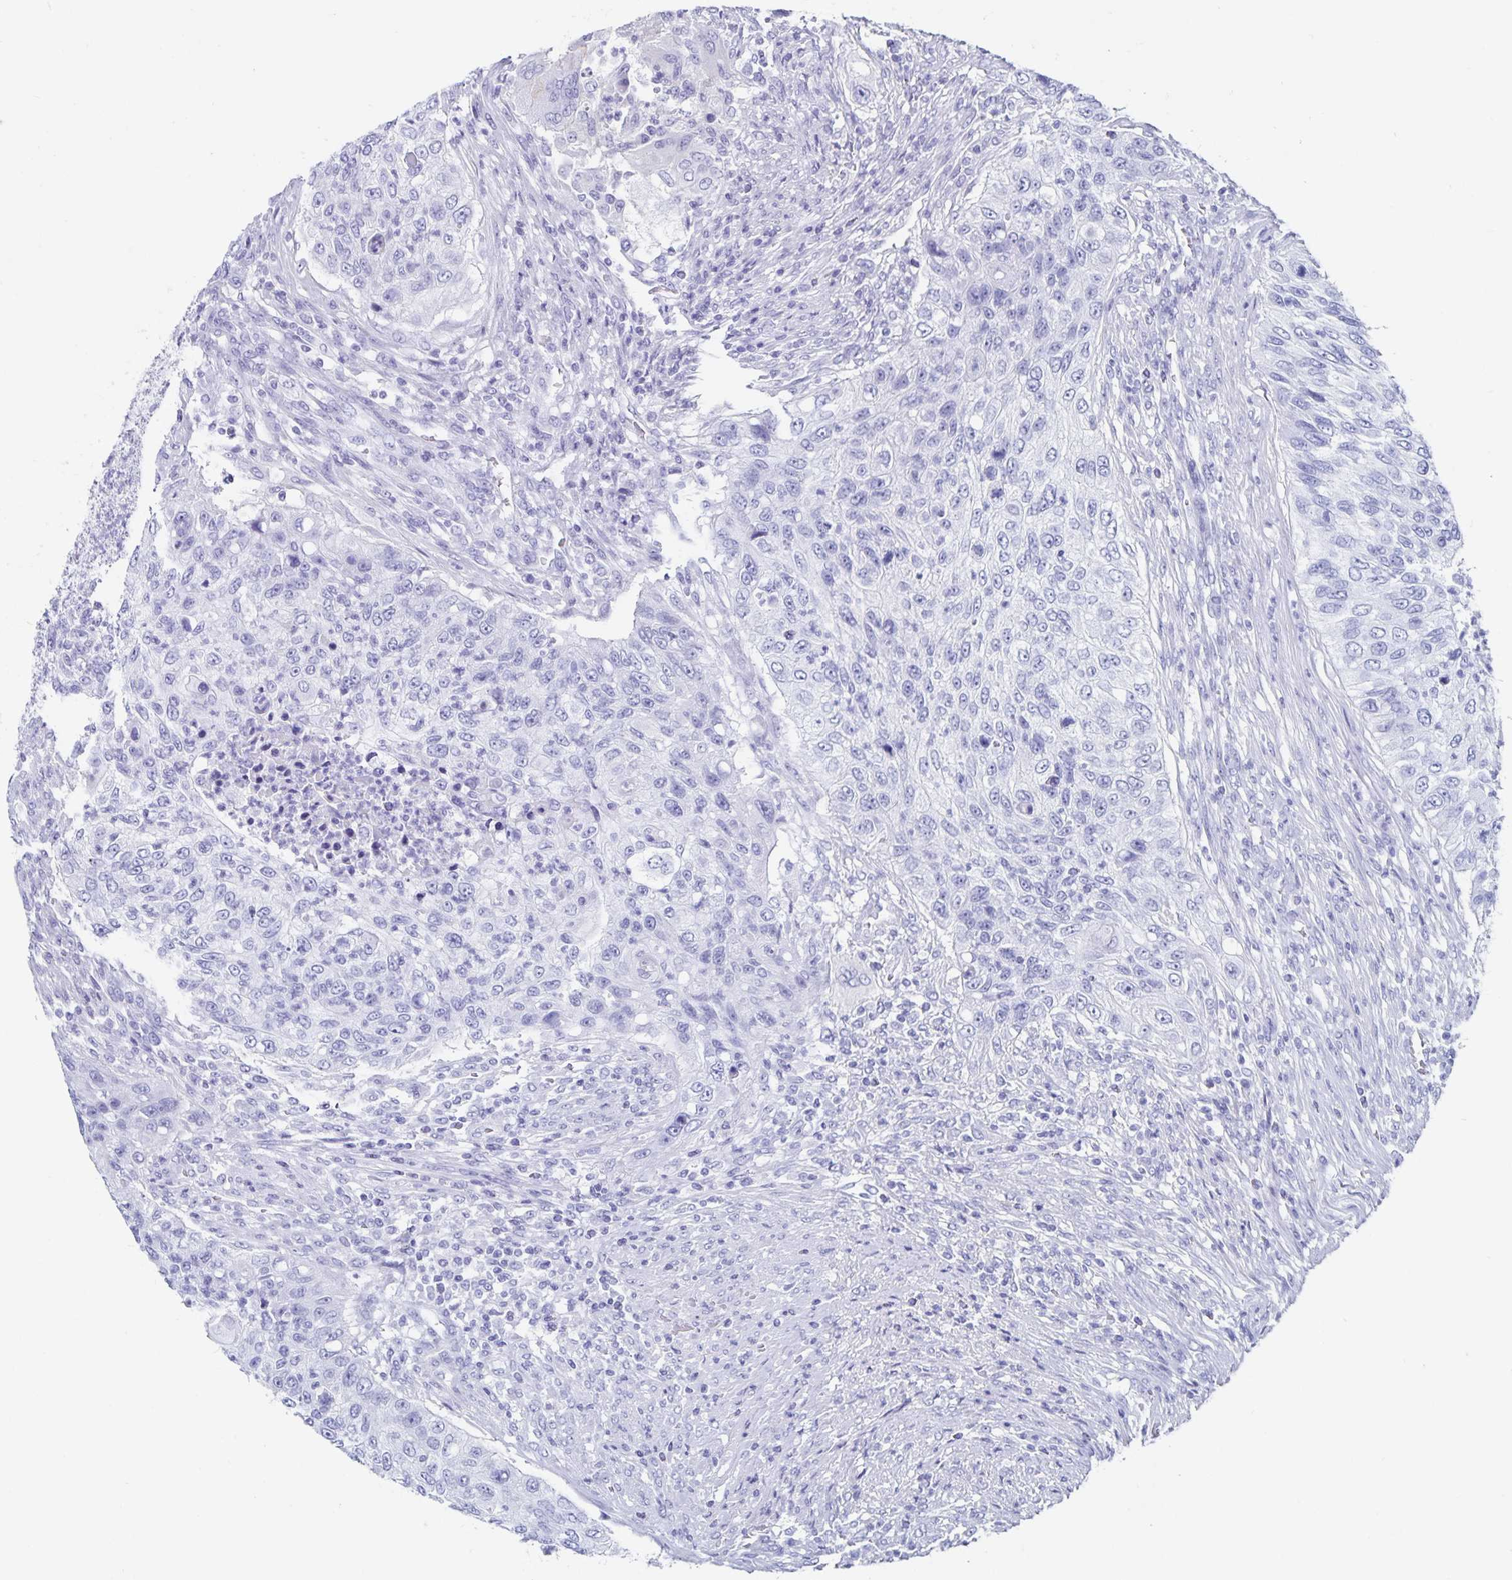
{"staining": {"intensity": "negative", "quantity": "none", "location": "none"}, "tissue": "urothelial cancer", "cell_type": "Tumor cells", "image_type": "cancer", "snomed": [{"axis": "morphology", "description": "Urothelial carcinoma, High grade"}, {"axis": "topography", "description": "Urinary bladder"}], "caption": "This is an immunohistochemistry (IHC) histopathology image of urothelial carcinoma (high-grade). There is no staining in tumor cells.", "gene": "C19orf73", "patient": {"sex": "female", "age": 60}}